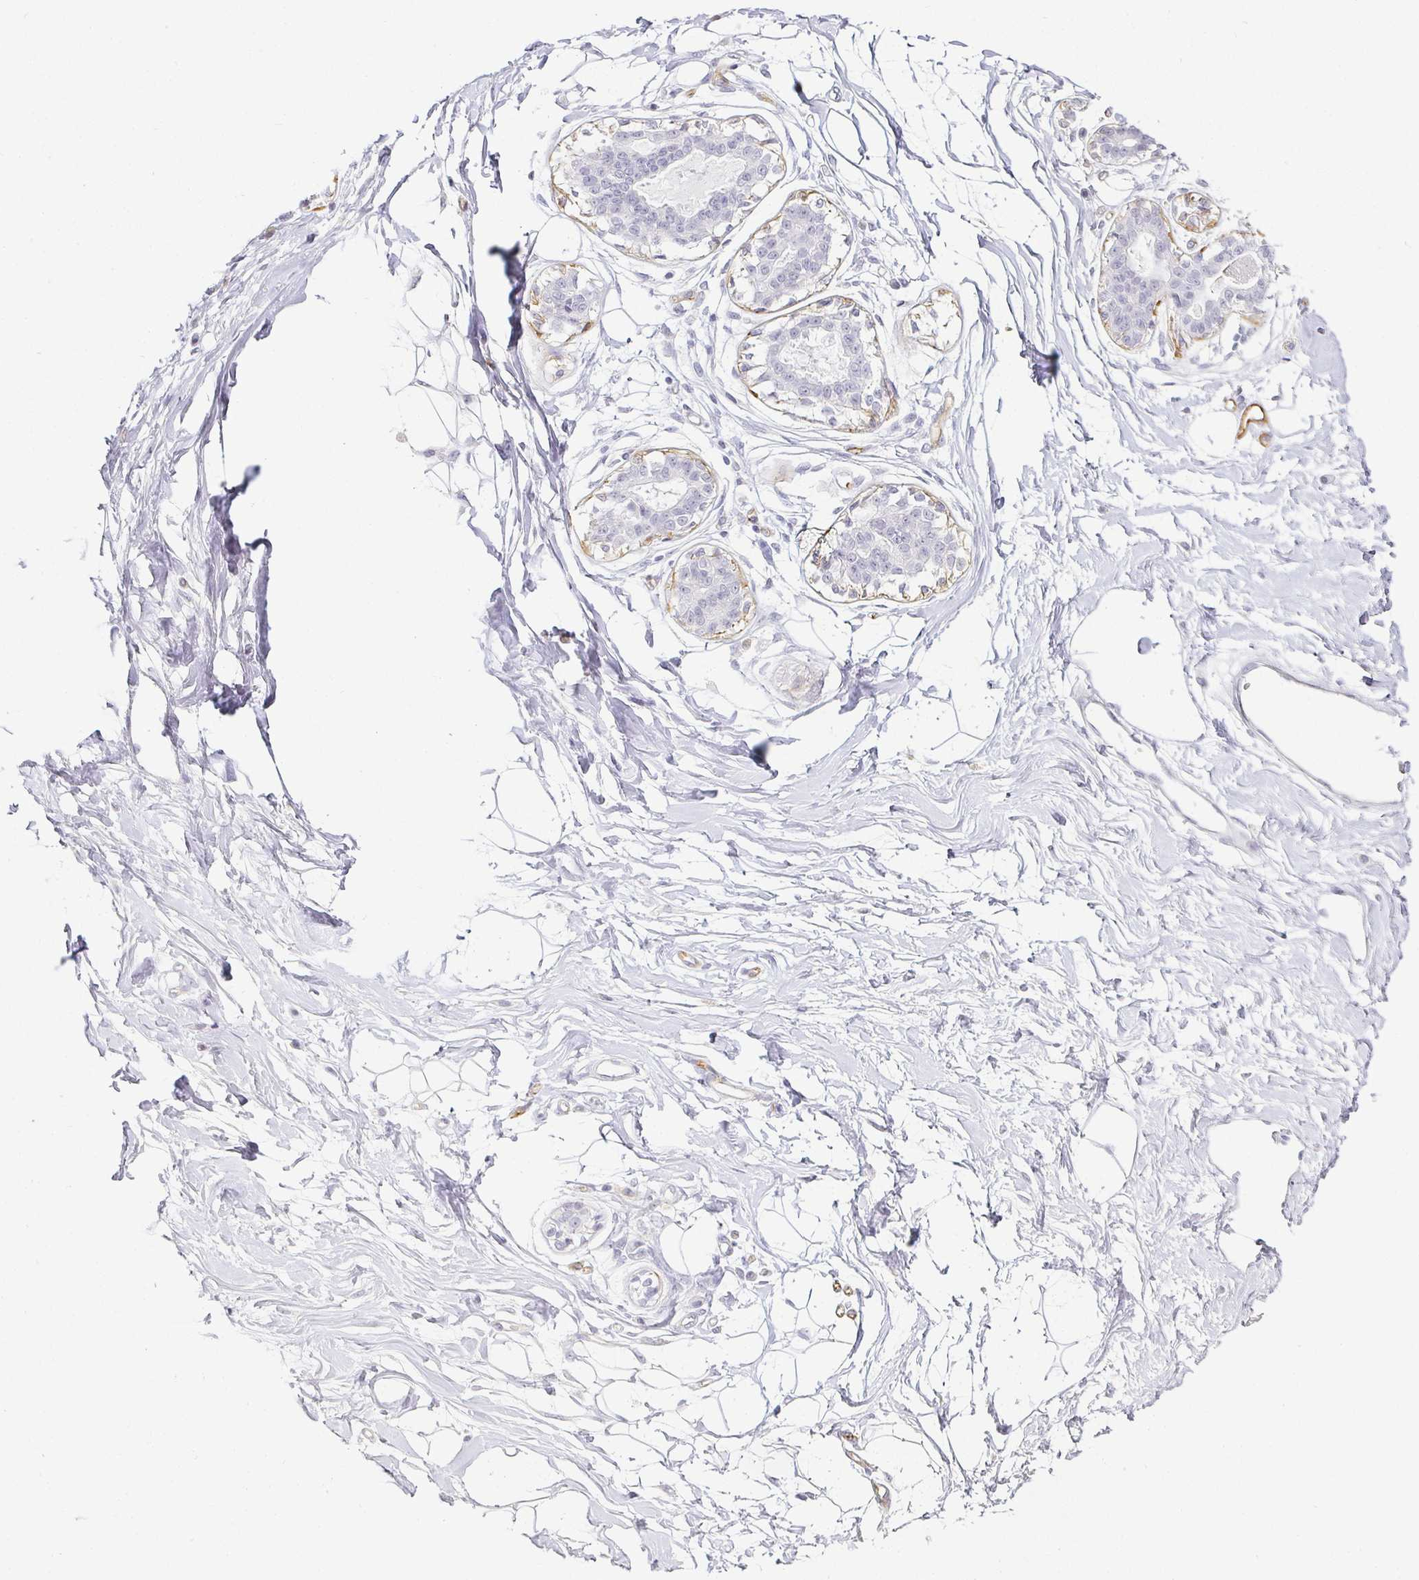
{"staining": {"intensity": "negative", "quantity": "none", "location": "none"}, "tissue": "breast", "cell_type": "Adipocytes", "image_type": "normal", "snomed": [{"axis": "morphology", "description": "Normal tissue, NOS"}, {"axis": "topography", "description": "Breast"}], "caption": "An immunohistochemistry (IHC) micrograph of normal breast is shown. There is no staining in adipocytes of breast.", "gene": "ACAN", "patient": {"sex": "female", "age": 45}}